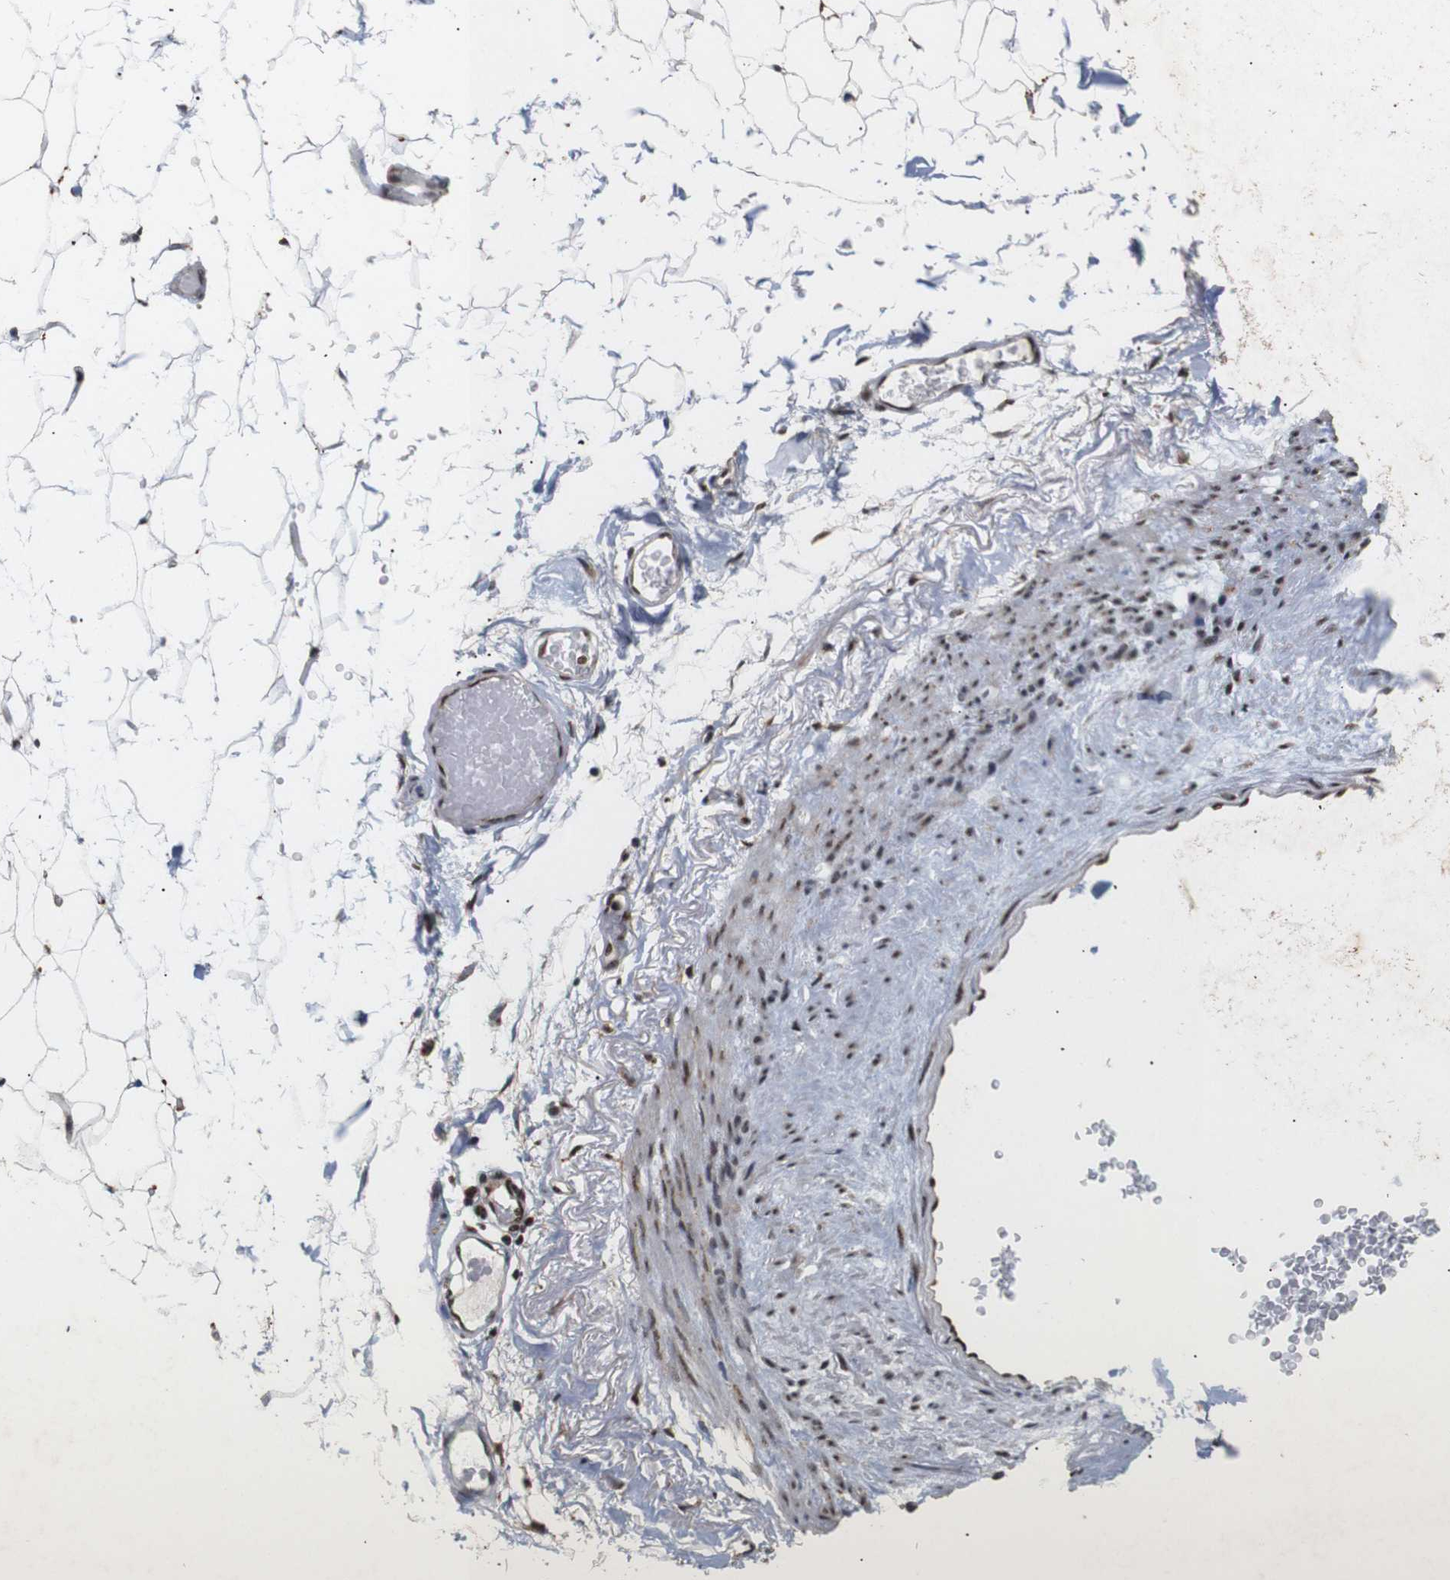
{"staining": {"intensity": "moderate", "quantity": ">75%", "location": "nuclear"}, "tissue": "adipose tissue", "cell_type": "Adipocytes", "image_type": "normal", "snomed": [{"axis": "morphology", "description": "Normal tissue, NOS"}, {"axis": "topography", "description": "Breast"}, {"axis": "topography", "description": "Soft tissue"}], "caption": "An IHC image of unremarkable tissue is shown. Protein staining in brown highlights moderate nuclear positivity in adipose tissue within adipocytes. Immunohistochemistry stains the protein in brown and the nuclei are stained blue.", "gene": "PYM1", "patient": {"sex": "female", "age": 75}}